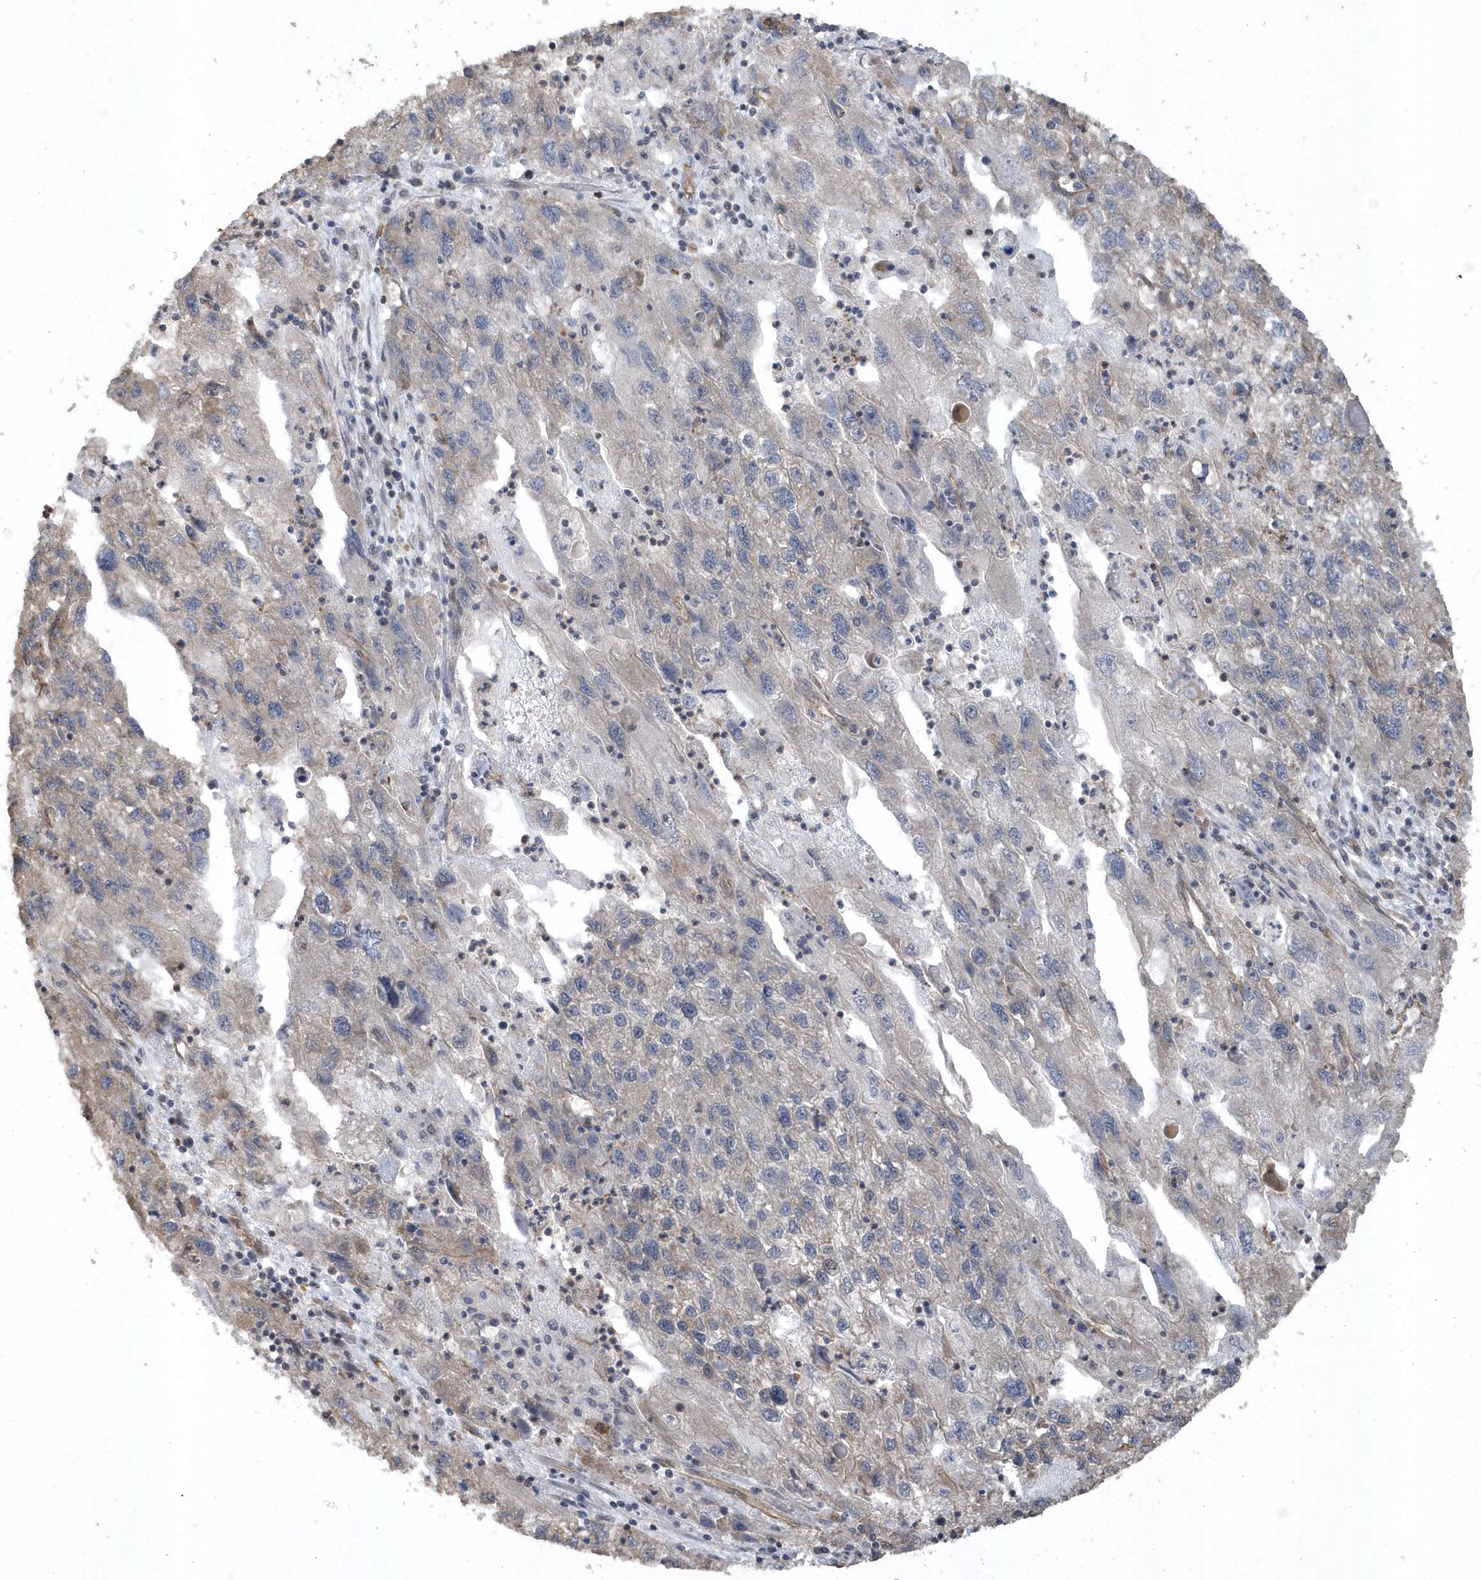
{"staining": {"intensity": "moderate", "quantity": "<25%", "location": "cytoplasmic/membranous"}, "tissue": "endometrial cancer", "cell_type": "Tumor cells", "image_type": "cancer", "snomed": [{"axis": "morphology", "description": "Adenocarcinoma, NOS"}, {"axis": "topography", "description": "Endometrium"}], "caption": "A micrograph of human endometrial cancer (adenocarcinoma) stained for a protein exhibits moderate cytoplasmic/membranous brown staining in tumor cells. The protein of interest is stained brown, and the nuclei are stained in blue (DAB IHC with brightfield microscopy, high magnification).", "gene": "HERPUD1", "patient": {"sex": "female", "age": 49}}